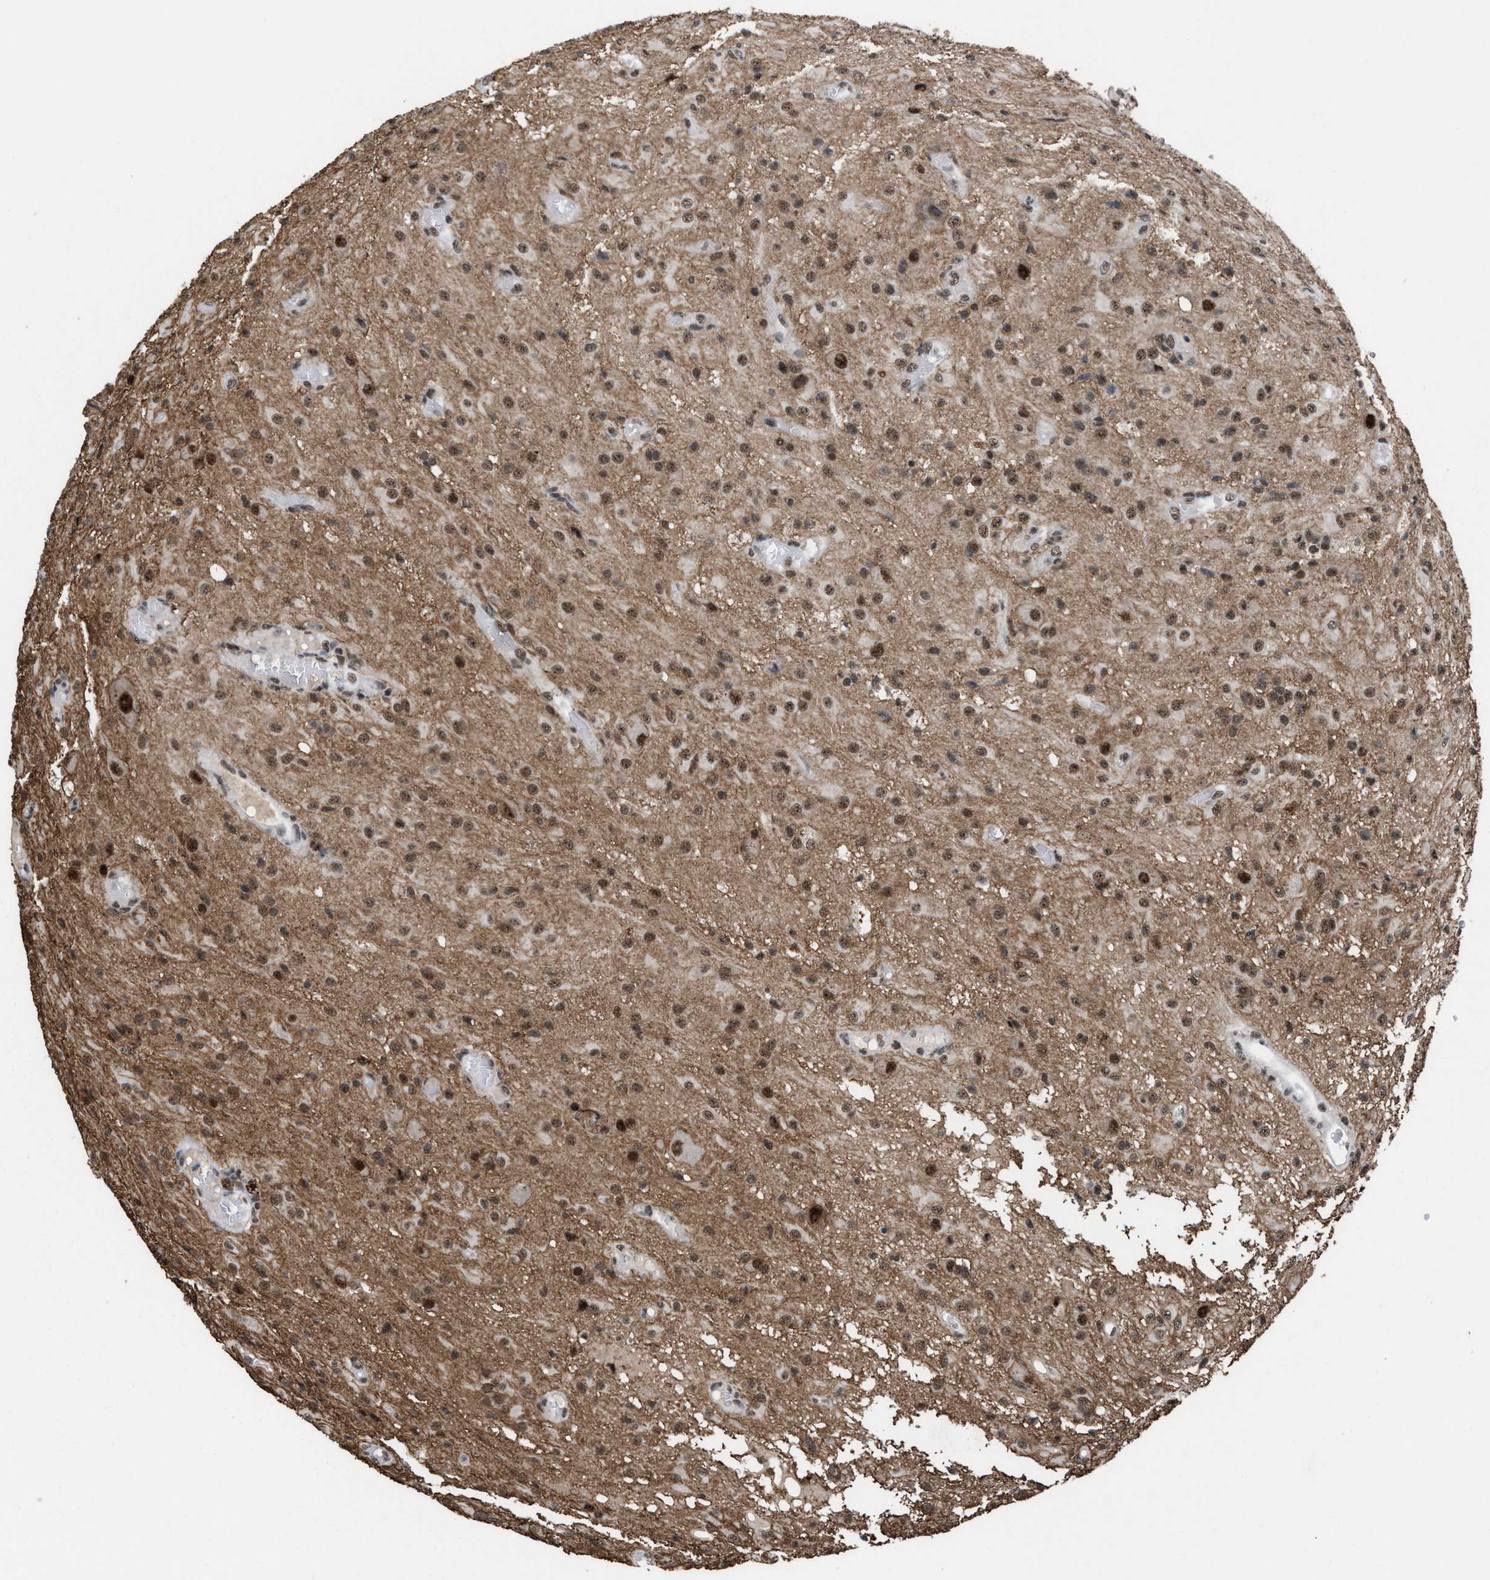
{"staining": {"intensity": "moderate", "quantity": ">75%", "location": "nuclear"}, "tissue": "glioma", "cell_type": "Tumor cells", "image_type": "cancer", "snomed": [{"axis": "morphology", "description": "Glioma, malignant, High grade"}, {"axis": "topography", "description": "Brain"}], "caption": "A micrograph of human glioma stained for a protein shows moderate nuclear brown staining in tumor cells.", "gene": "PRPF4", "patient": {"sex": "female", "age": 59}}